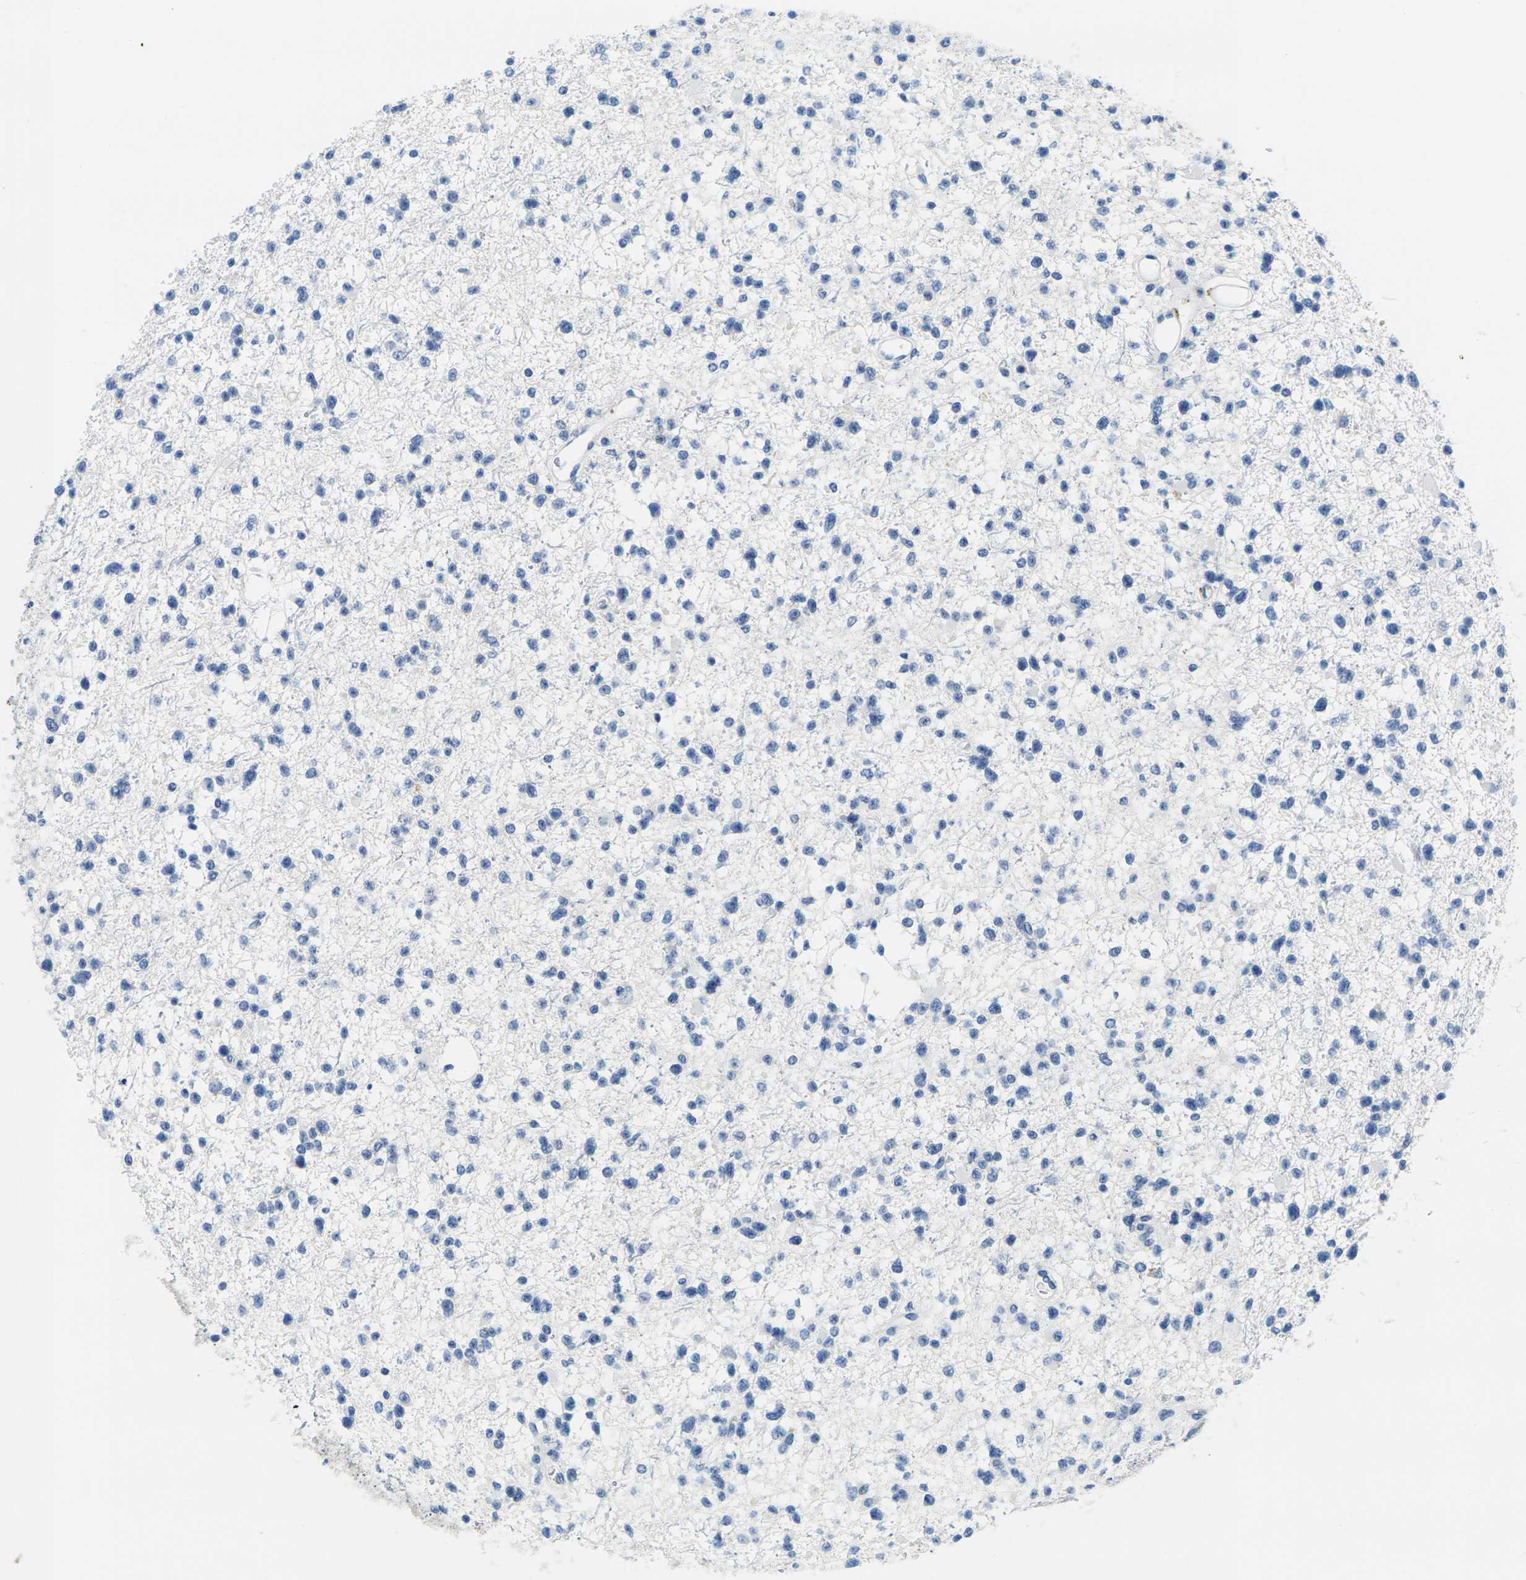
{"staining": {"intensity": "negative", "quantity": "none", "location": "none"}, "tissue": "glioma", "cell_type": "Tumor cells", "image_type": "cancer", "snomed": [{"axis": "morphology", "description": "Glioma, malignant, Low grade"}, {"axis": "topography", "description": "Brain"}], "caption": "Human malignant low-grade glioma stained for a protein using immunohistochemistry (IHC) demonstrates no positivity in tumor cells.", "gene": "FAM3D", "patient": {"sex": "female", "age": 22}}